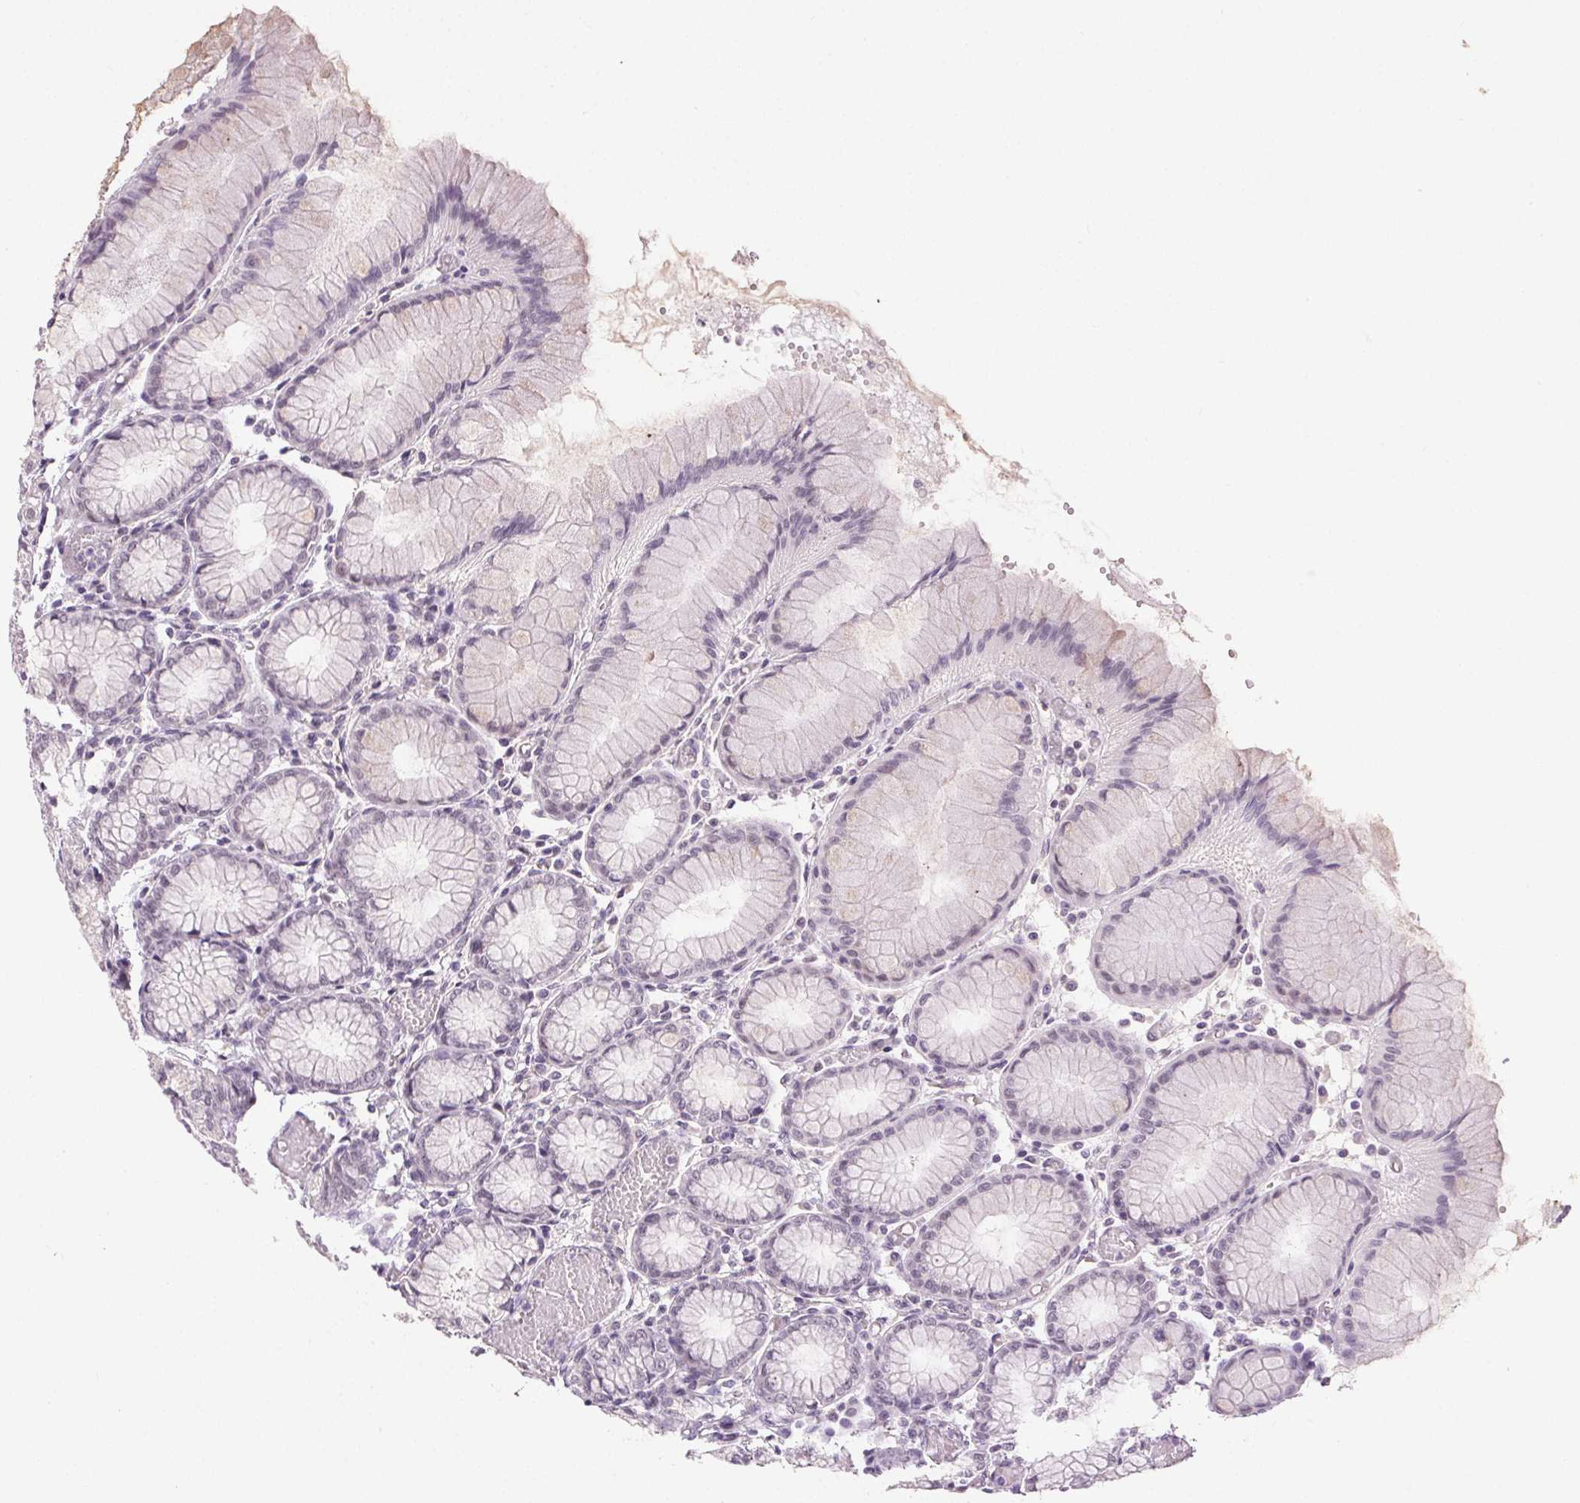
{"staining": {"intensity": "negative", "quantity": "none", "location": "none"}, "tissue": "stomach", "cell_type": "Glandular cells", "image_type": "normal", "snomed": [{"axis": "morphology", "description": "Normal tissue, NOS"}, {"axis": "topography", "description": "Stomach"}], "caption": "High power microscopy micrograph of an immunohistochemistry (IHC) photomicrograph of normal stomach, revealing no significant positivity in glandular cells. (Stains: DAB IHC with hematoxylin counter stain, Microscopy: brightfield microscopy at high magnification).", "gene": "FAM168A", "patient": {"sex": "female", "age": 57}}